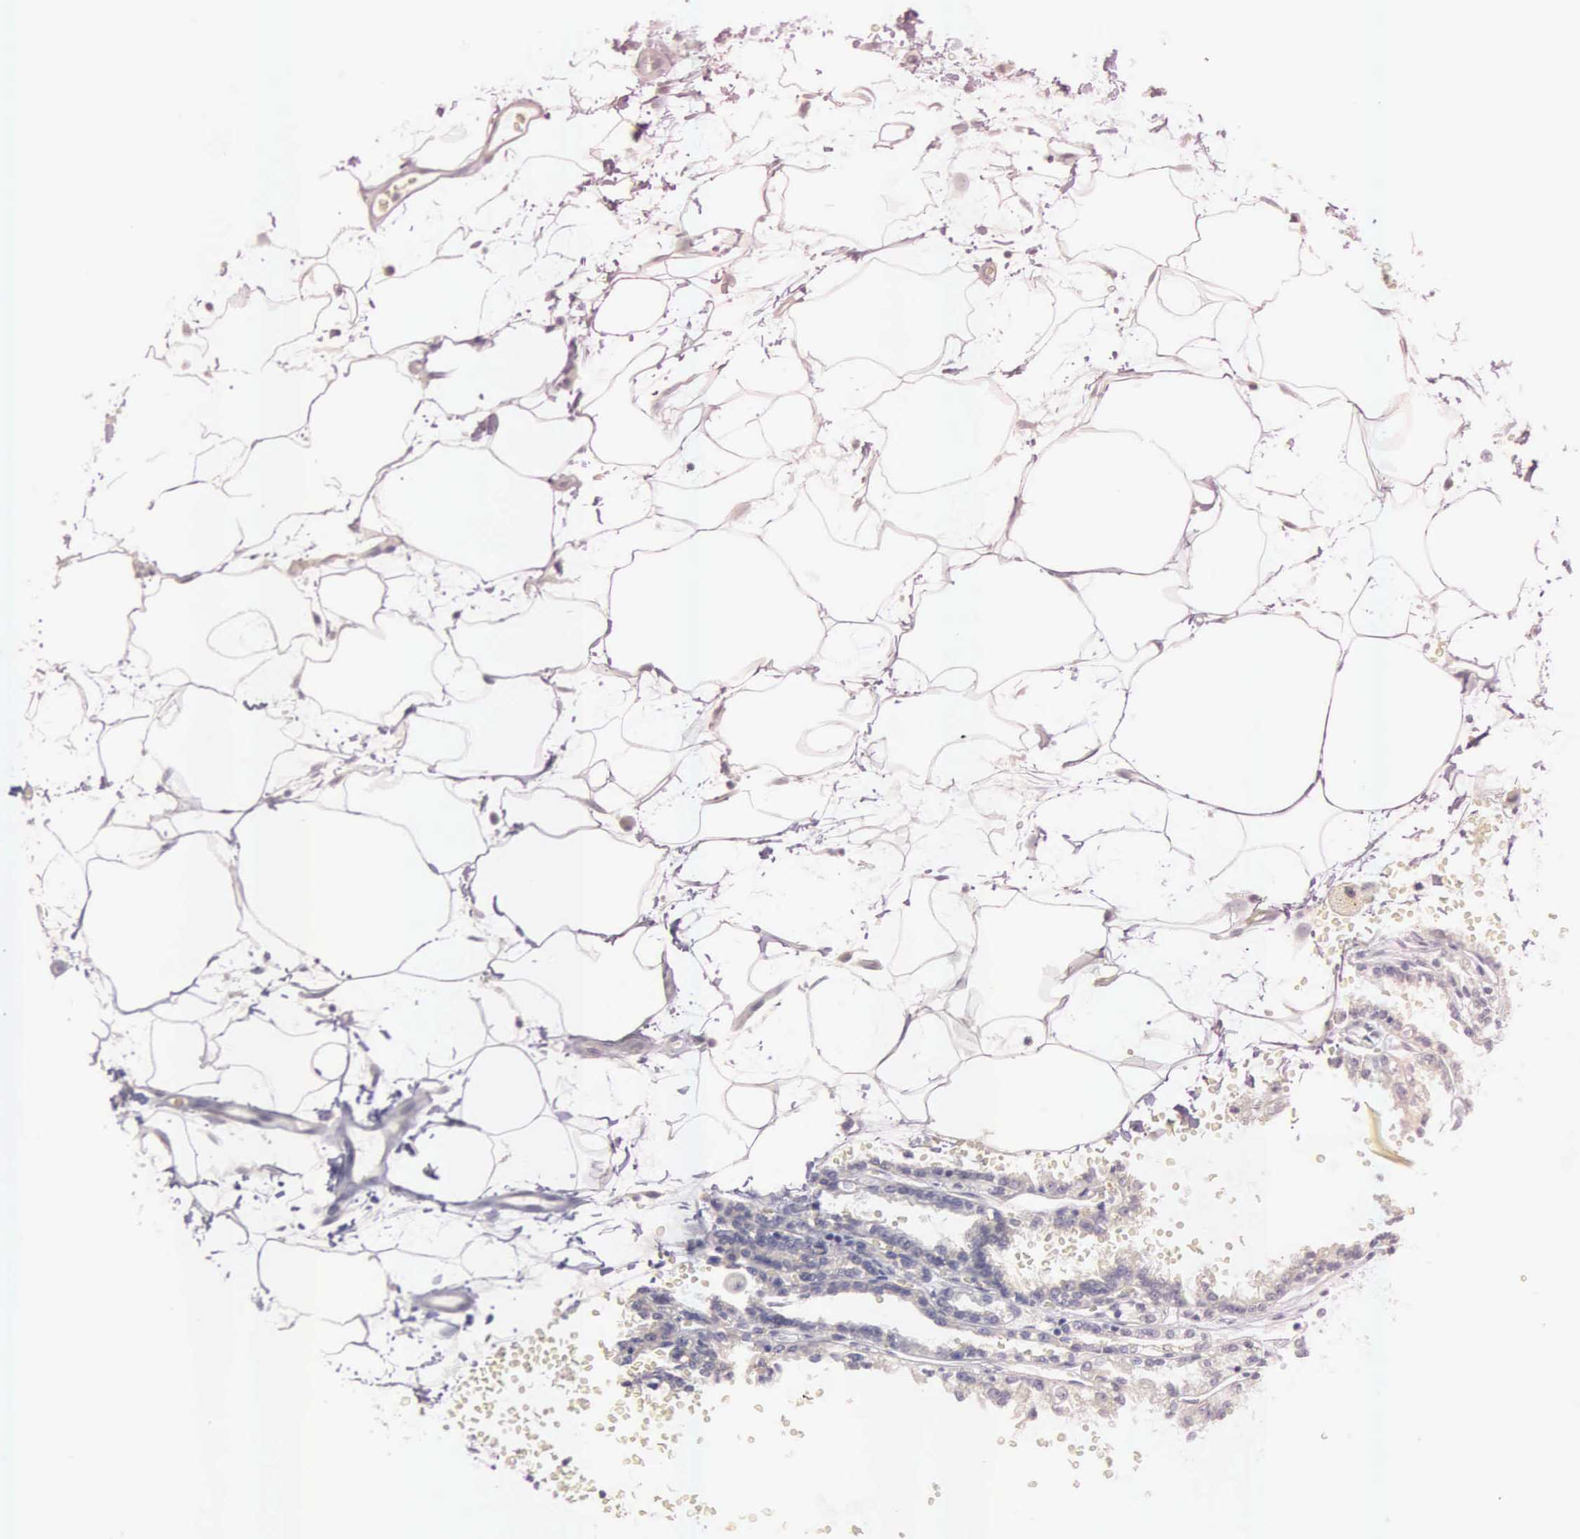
{"staining": {"intensity": "weak", "quantity": "25%-75%", "location": "cytoplasmic/membranous"}, "tissue": "renal cancer", "cell_type": "Tumor cells", "image_type": "cancer", "snomed": [{"axis": "morphology", "description": "Adenocarcinoma, NOS"}, {"axis": "topography", "description": "Kidney"}], "caption": "This is a micrograph of IHC staining of renal cancer, which shows weak staining in the cytoplasmic/membranous of tumor cells.", "gene": "CEP170B", "patient": {"sex": "female", "age": 56}}